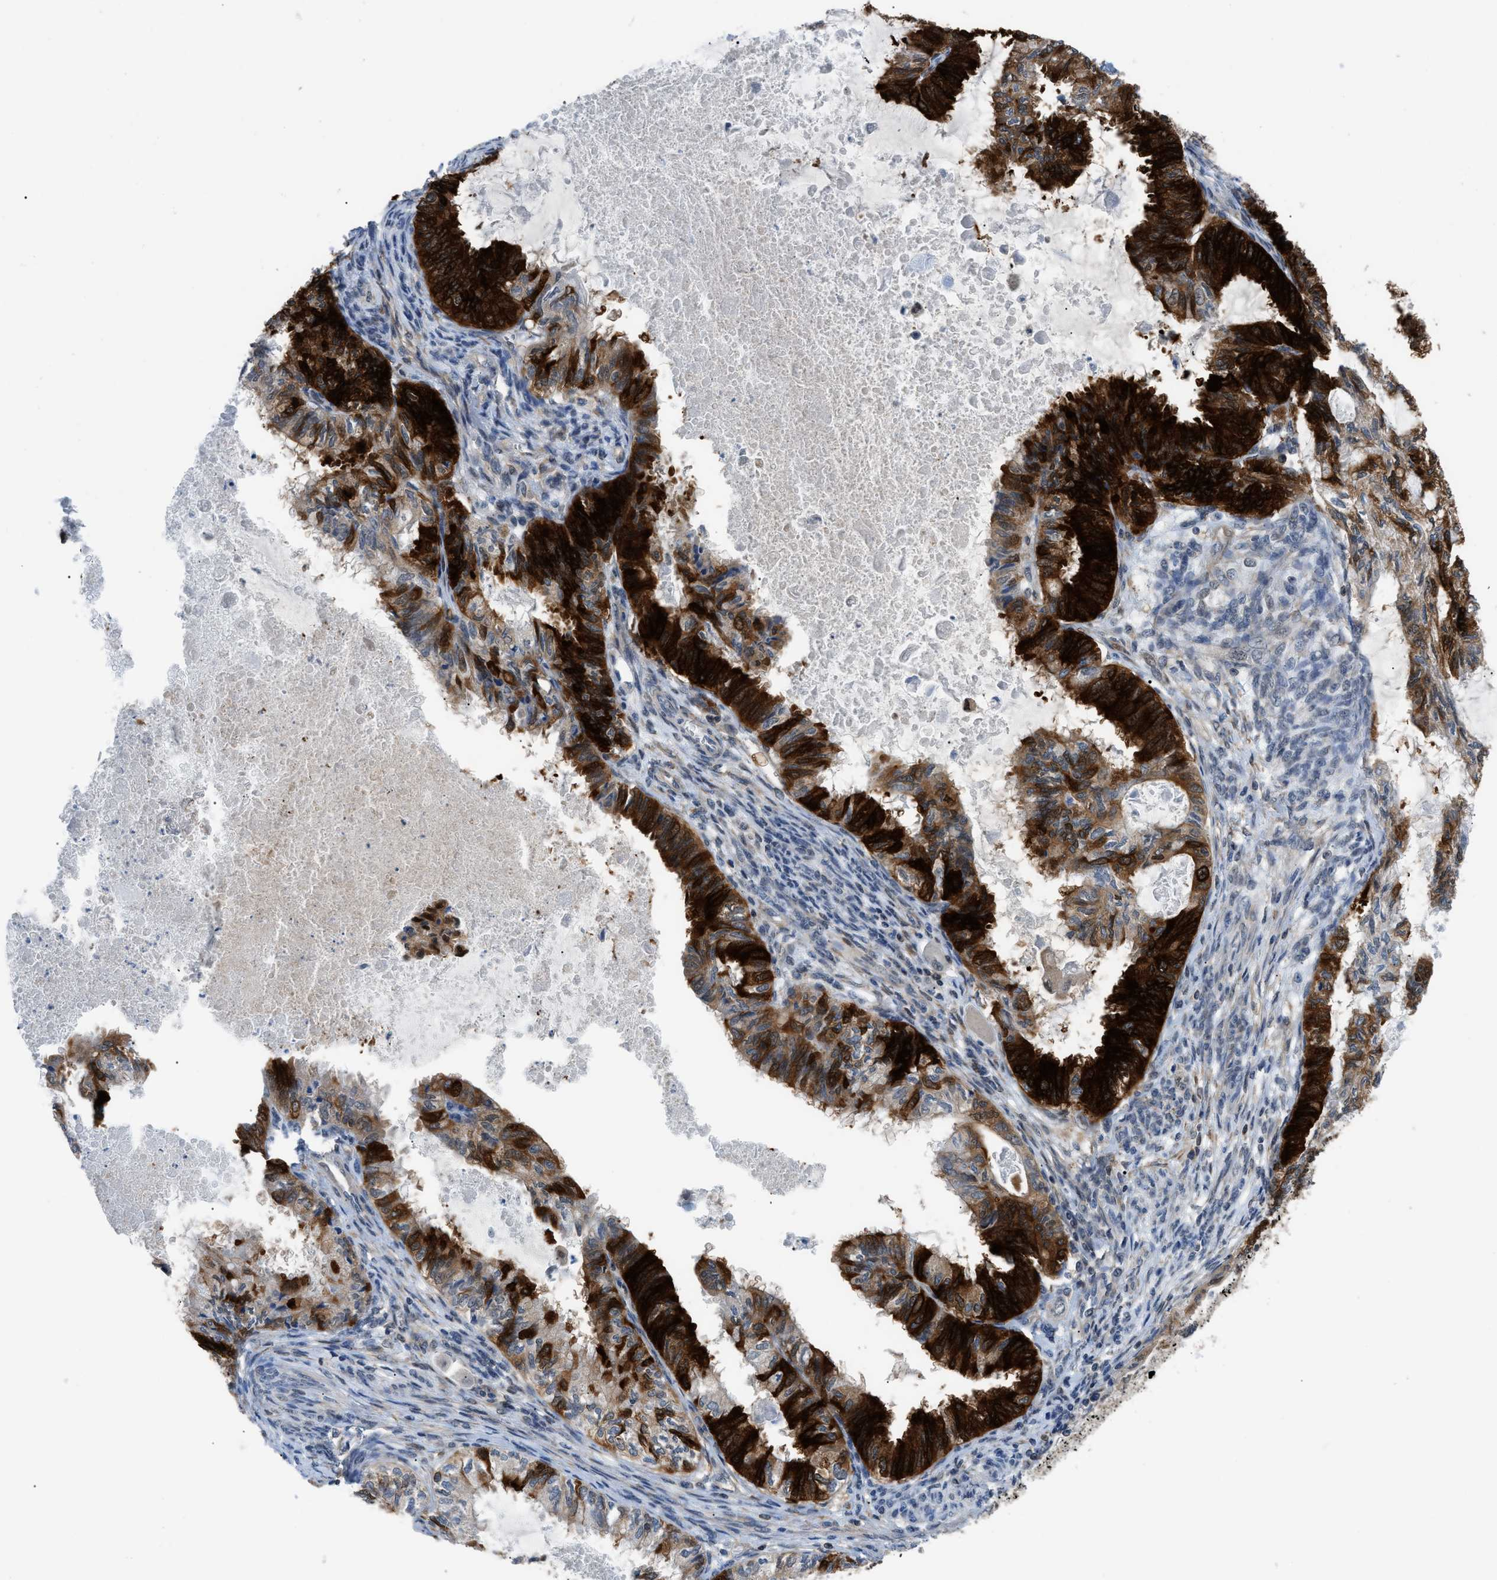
{"staining": {"intensity": "strong", "quantity": ">75%", "location": "cytoplasmic/membranous"}, "tissue": "cervical cancer", "cell_type": "Tumor cells", "image_type": "cancer", "snomed": [{"axis": "morphology", "description": "Normal tissue, NOS"}, {"axis": "morphology", "description": "Adenocarcinoma, NOS"}, {"axis": "topography", "description": "Cervix"}, {"axis": "topography", "description": "Endometrium"}], "caption": "Human cervical adenocarcinoma stained with a brown dye demonstrates strong cytoplasmic/membranous positive positivity in about >75% of tumor cells.", "gene": "TMEM45B", "patient": {"sex": "female", "age": 86}}